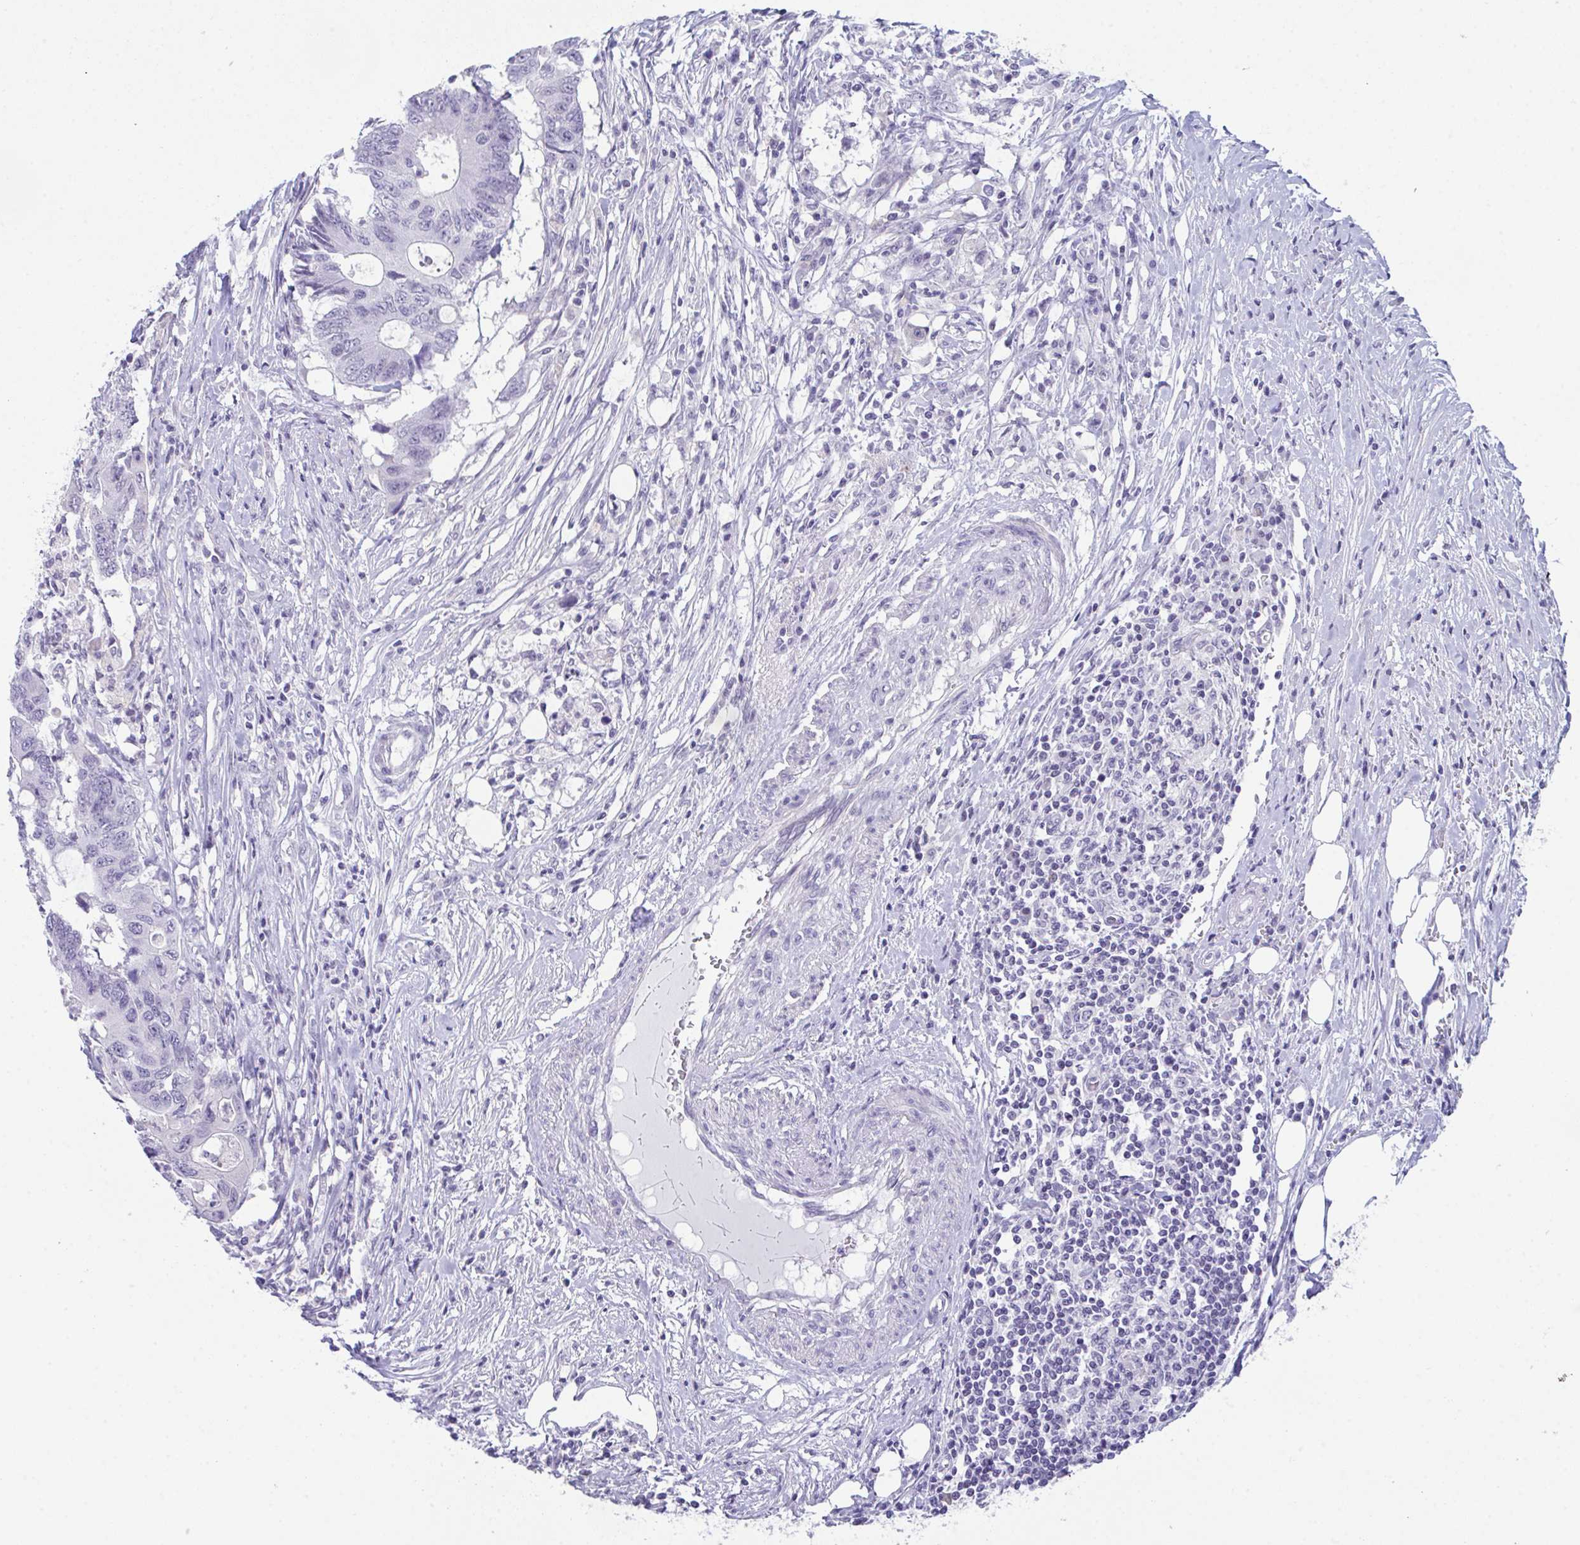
{"staining": {"intensity": "negative", "quantity": "none", "location": "none"}, "tissue": "colorectal cancer", "cell_type": "Tumor cells", "image_type": "cancer", "snomed": [{"axis": "morphology", "description": "Adenocarcinoma, NOS"}, {"axis": "topography", "description": "Colon"}], "caption": "There is no significant staining in tumor cells of colorectal cancer (adenocarcinoma).", "gene": "ATP6V0D2", "patient": {"sex": "male", "age": 71}}